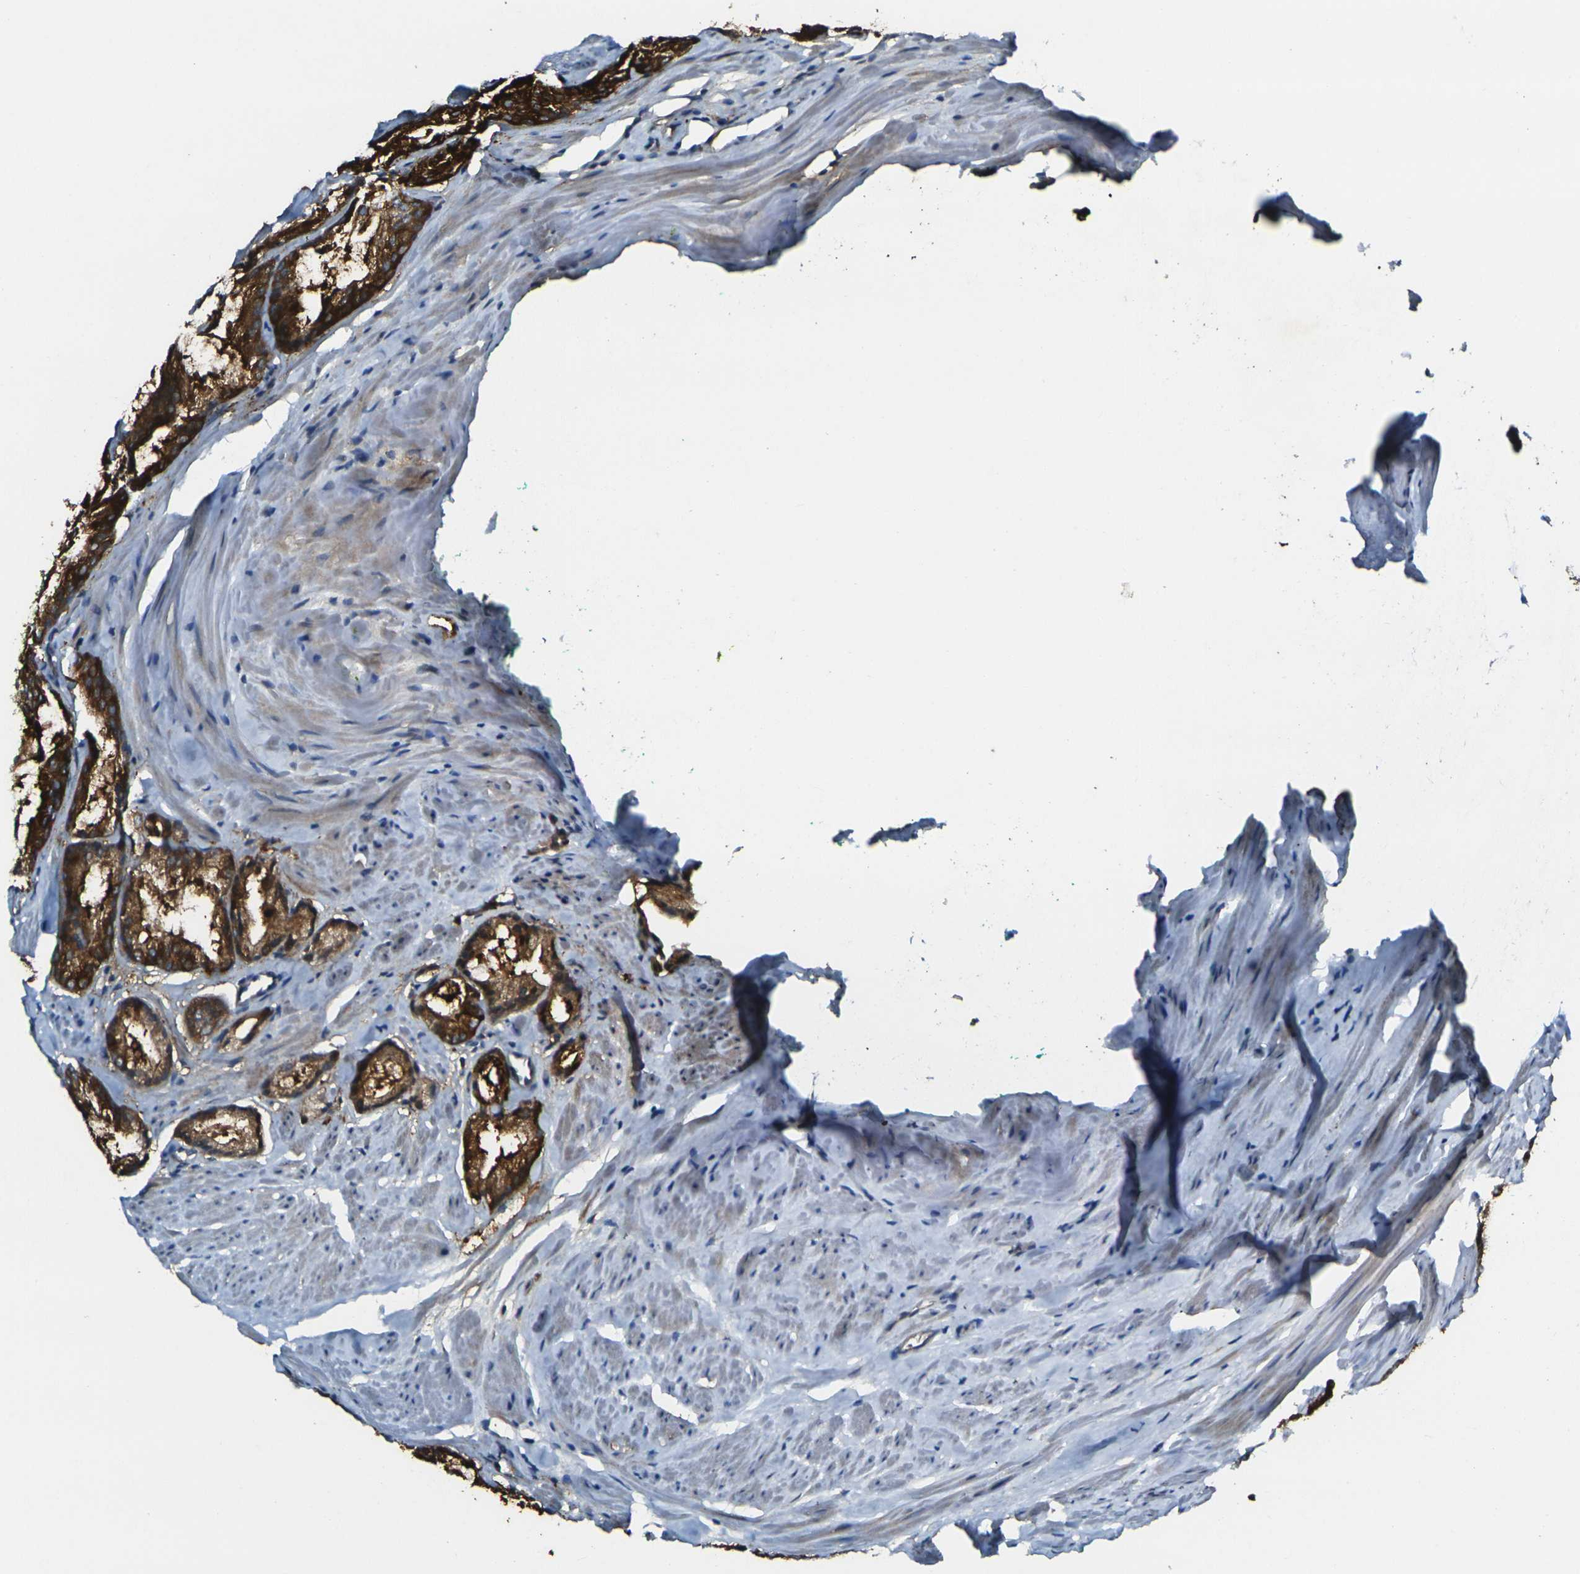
{"staining": {"intensity": "strong", "quantity": ">75%", "location": "cytoplasmic/membranous"}, "tissue": "prostate cancer", "cell_type": "Tumor cells", "image_type": "cancer", "snomed": [{"axis": "morphology", "description": "Adenocarcinoma, Low grade"}, {"axis": "topography", "description": "Prostate"}], "caption": "Immunohistochemical staining of prostate cancer (adenocarcinoma (low-grade)) displays high levels of strong cytoplasmic/membranous expression in about >75% of tumor cells.", "gene": "GNA12", "patient": {"sex": "male", "age": 64}}